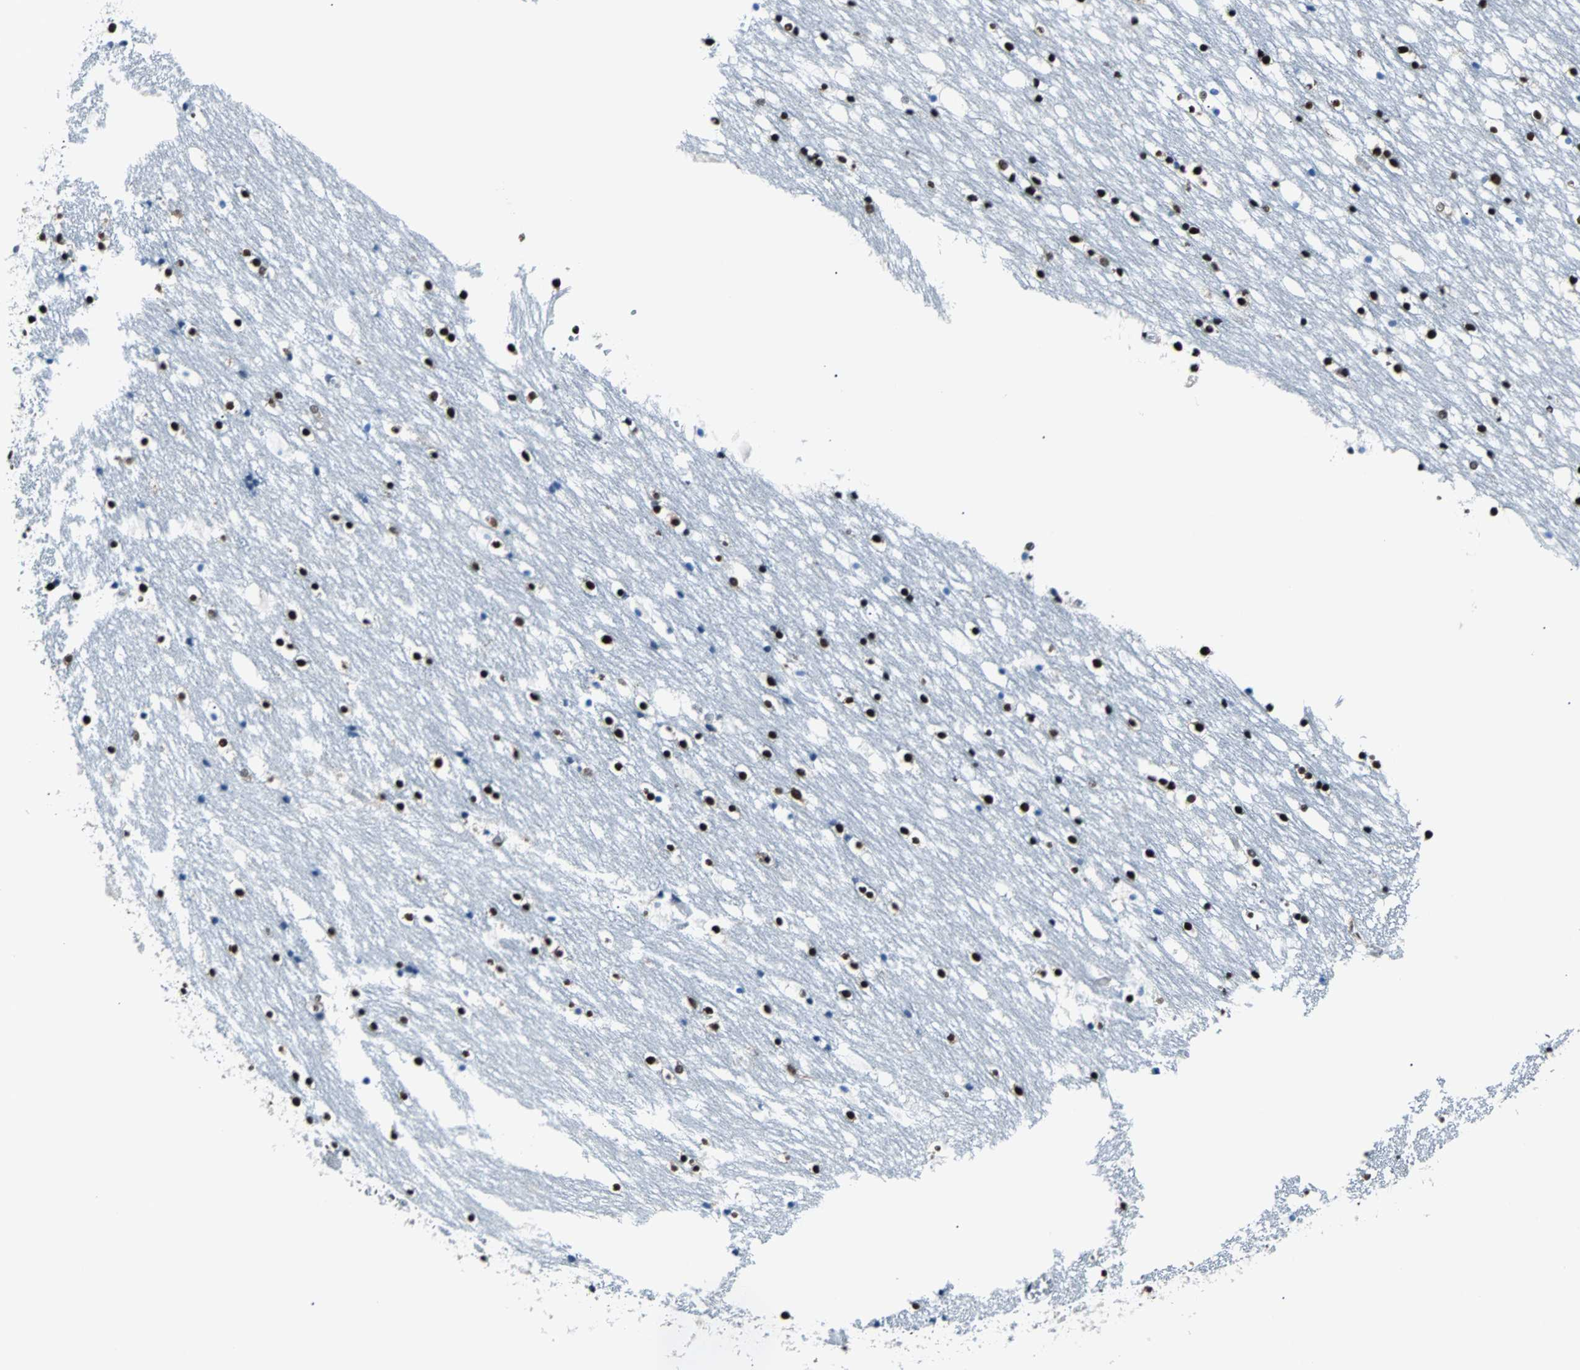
{"staining": {"intensity": "strong", "quantity": ">75%", "location": "nuclear"}, "tissue": "caudate", "cell_type": "Glial cells", "image_type": "normal", "snomed": [{"axis": "morphology", "description": "Normal tissue, NOS"}, {"axis": "topography", "description": "Lateral ventricle wall"}], "caption": "This histopathology image reveals unremarkable caudate stained with immunohistochemistry (IHC) to label a protein in brown. The nuclear of glial cells show strong positivity for the protein. Nuclei are counter-stained blue.", "gene": "FUBP1", "patient": {"sex": "male", "age": 45}}